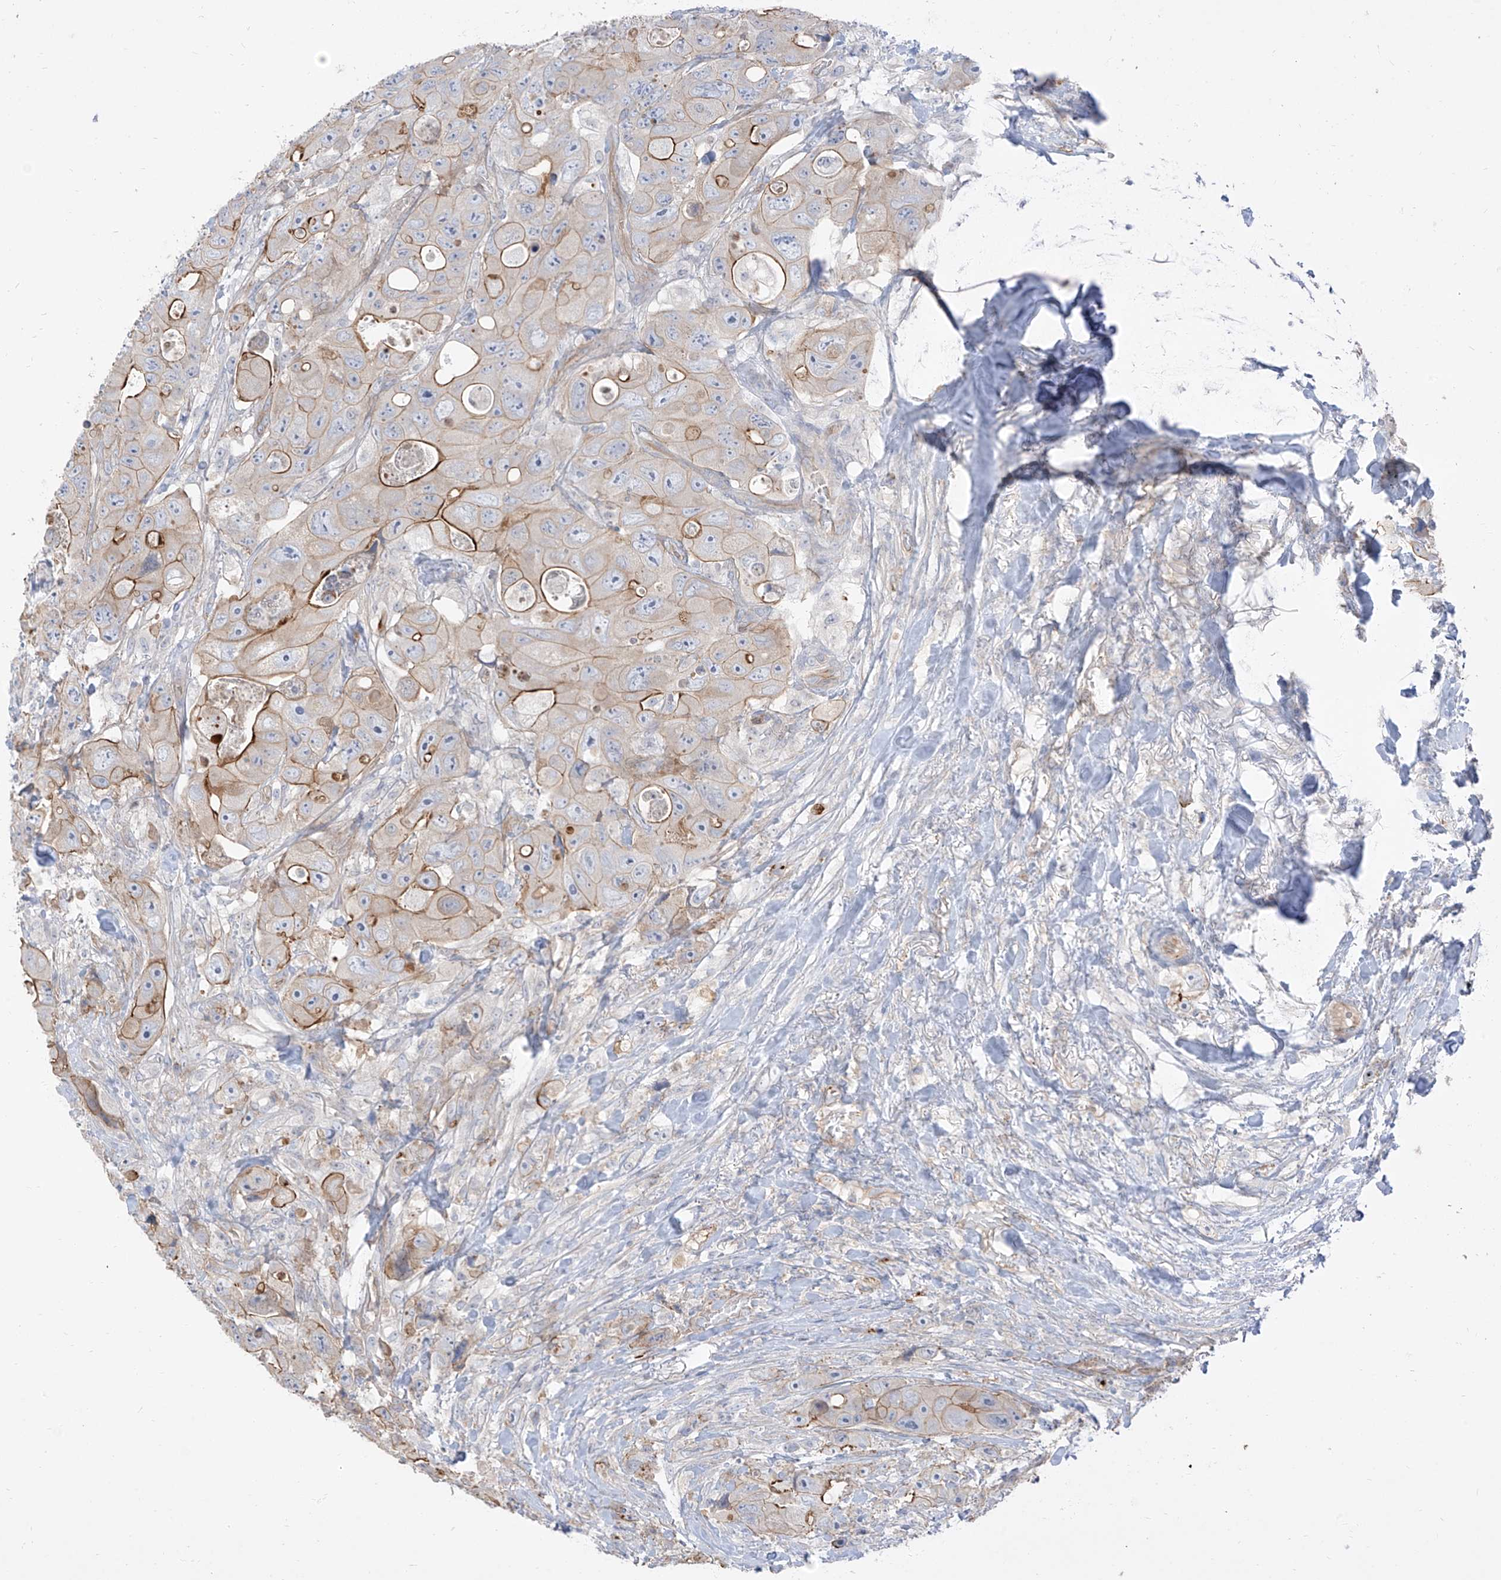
{"staining": {"intensity": "moderate", "quantity": "25%-75%", "location": "cytoplasmic/membranous"}, "tissue": "colorectal cancer", "cell_type": "Tumor cells", "image_type": "cancer", "snomed": [{"axis": "morphology", "description": "Adenocarcinoma, NOS"}, {"axis": "topography", "description": "Colon"}], "caption": "Protein staining exhibits moderate cytoplasmic/membranous staining in about 25%-75% of tumor cells in colorectal cancer.", "gene": "EPHX4", "patient": {"sex": "female", "age": 46}}